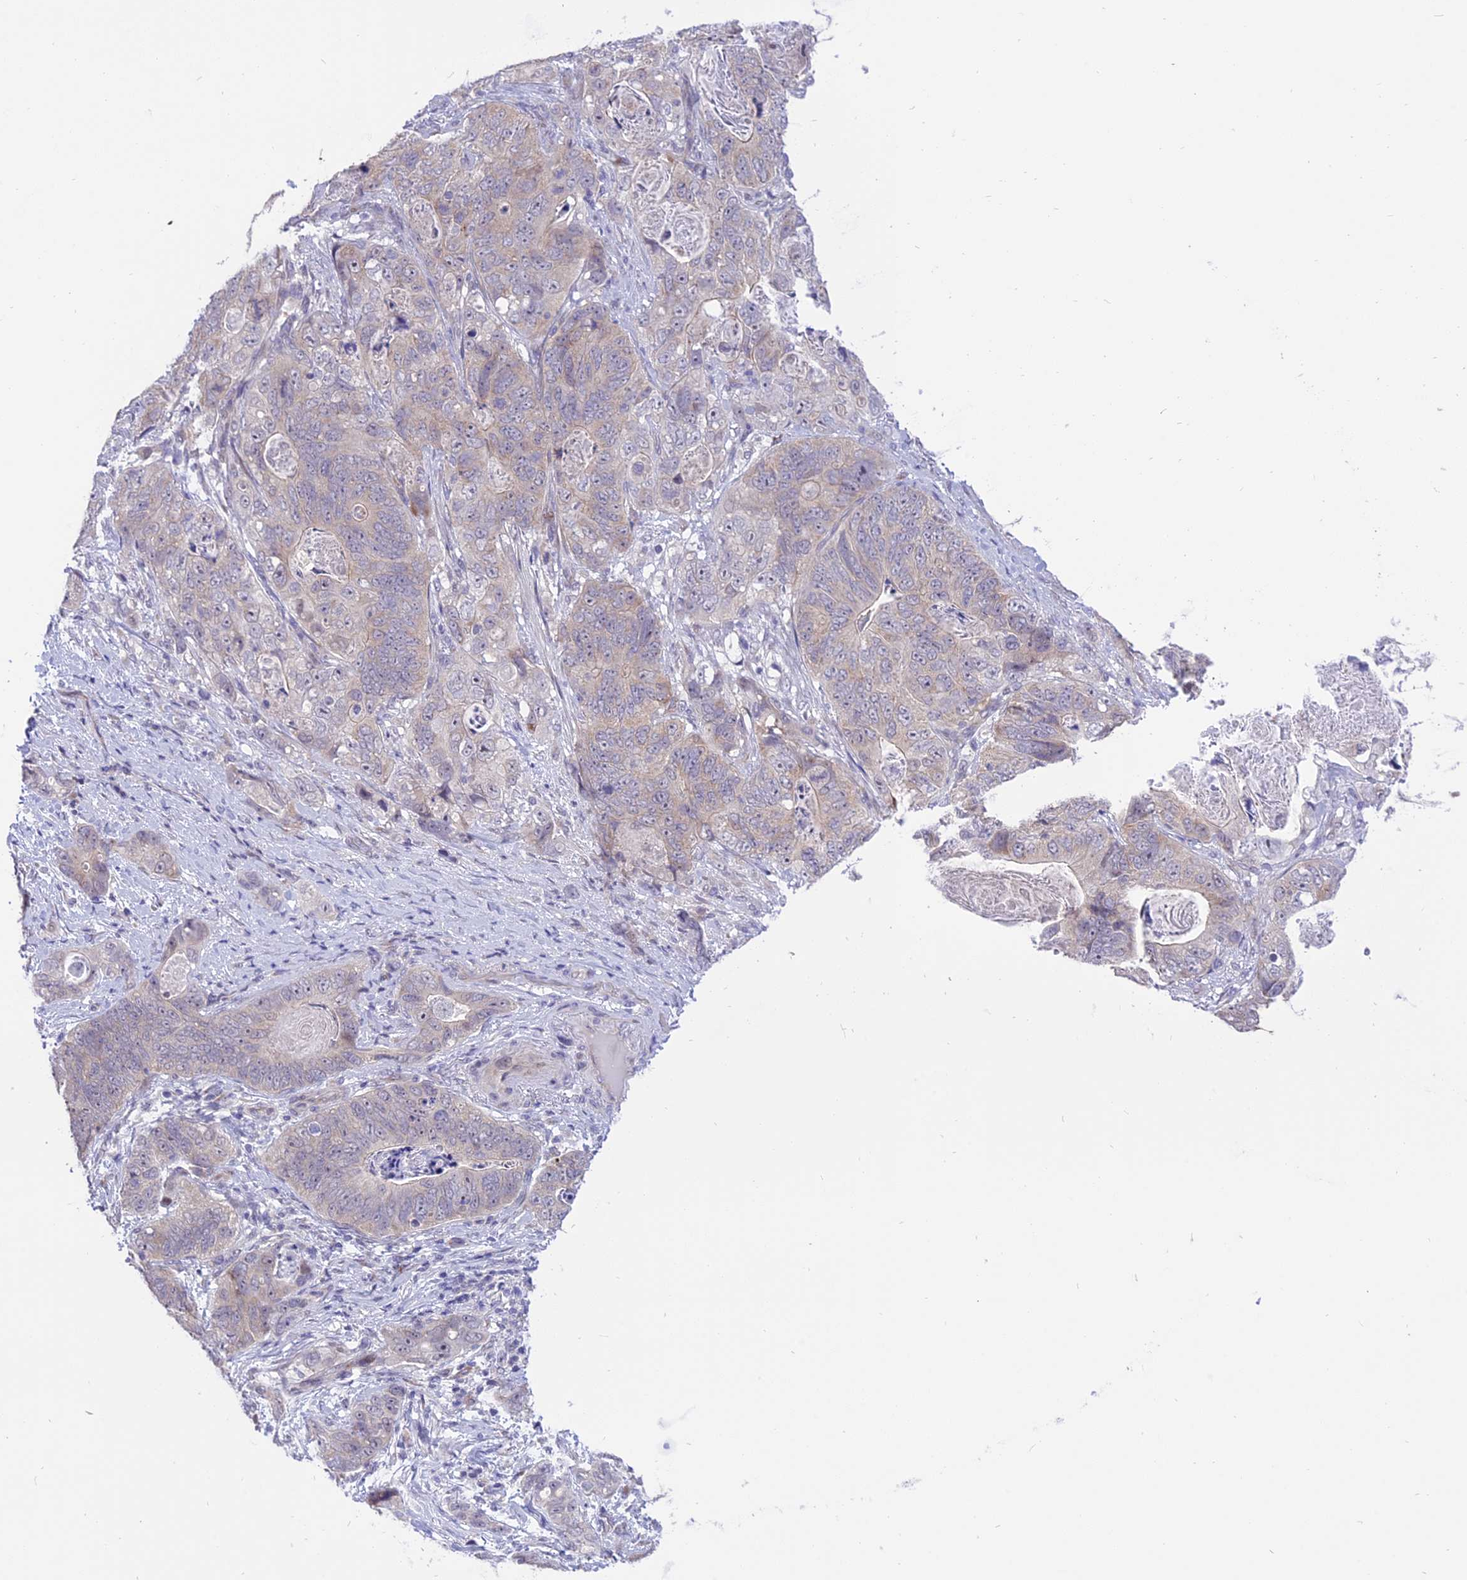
{"staining": {"intensity": "weak", "quantity": "25%-75%", "location": "cytoplasmic/membranous"}, "tissue": "stomach cancer", "cell_type": "Tumor cells", "image_type": "cancer", "snomed": [{"axis": "morphology", "description": "Normal tissue, NOS"}, {"axis": "morphology", "description": "Adenocarcinoma, NOS"}, {"axis": "topography", "description": "Stomach"}], "caption": "Immunohistochemistry (IHC) photomicrograph of human stomach cancer (adenocarcinoma) stained for a protein (brown), which reveals low levels of weak cytoplasmic/membranous staining in approximately 25%-75% of tumor cells.", "gene": "ZNF837", "patient": {"sex": "female", "age": 89}}